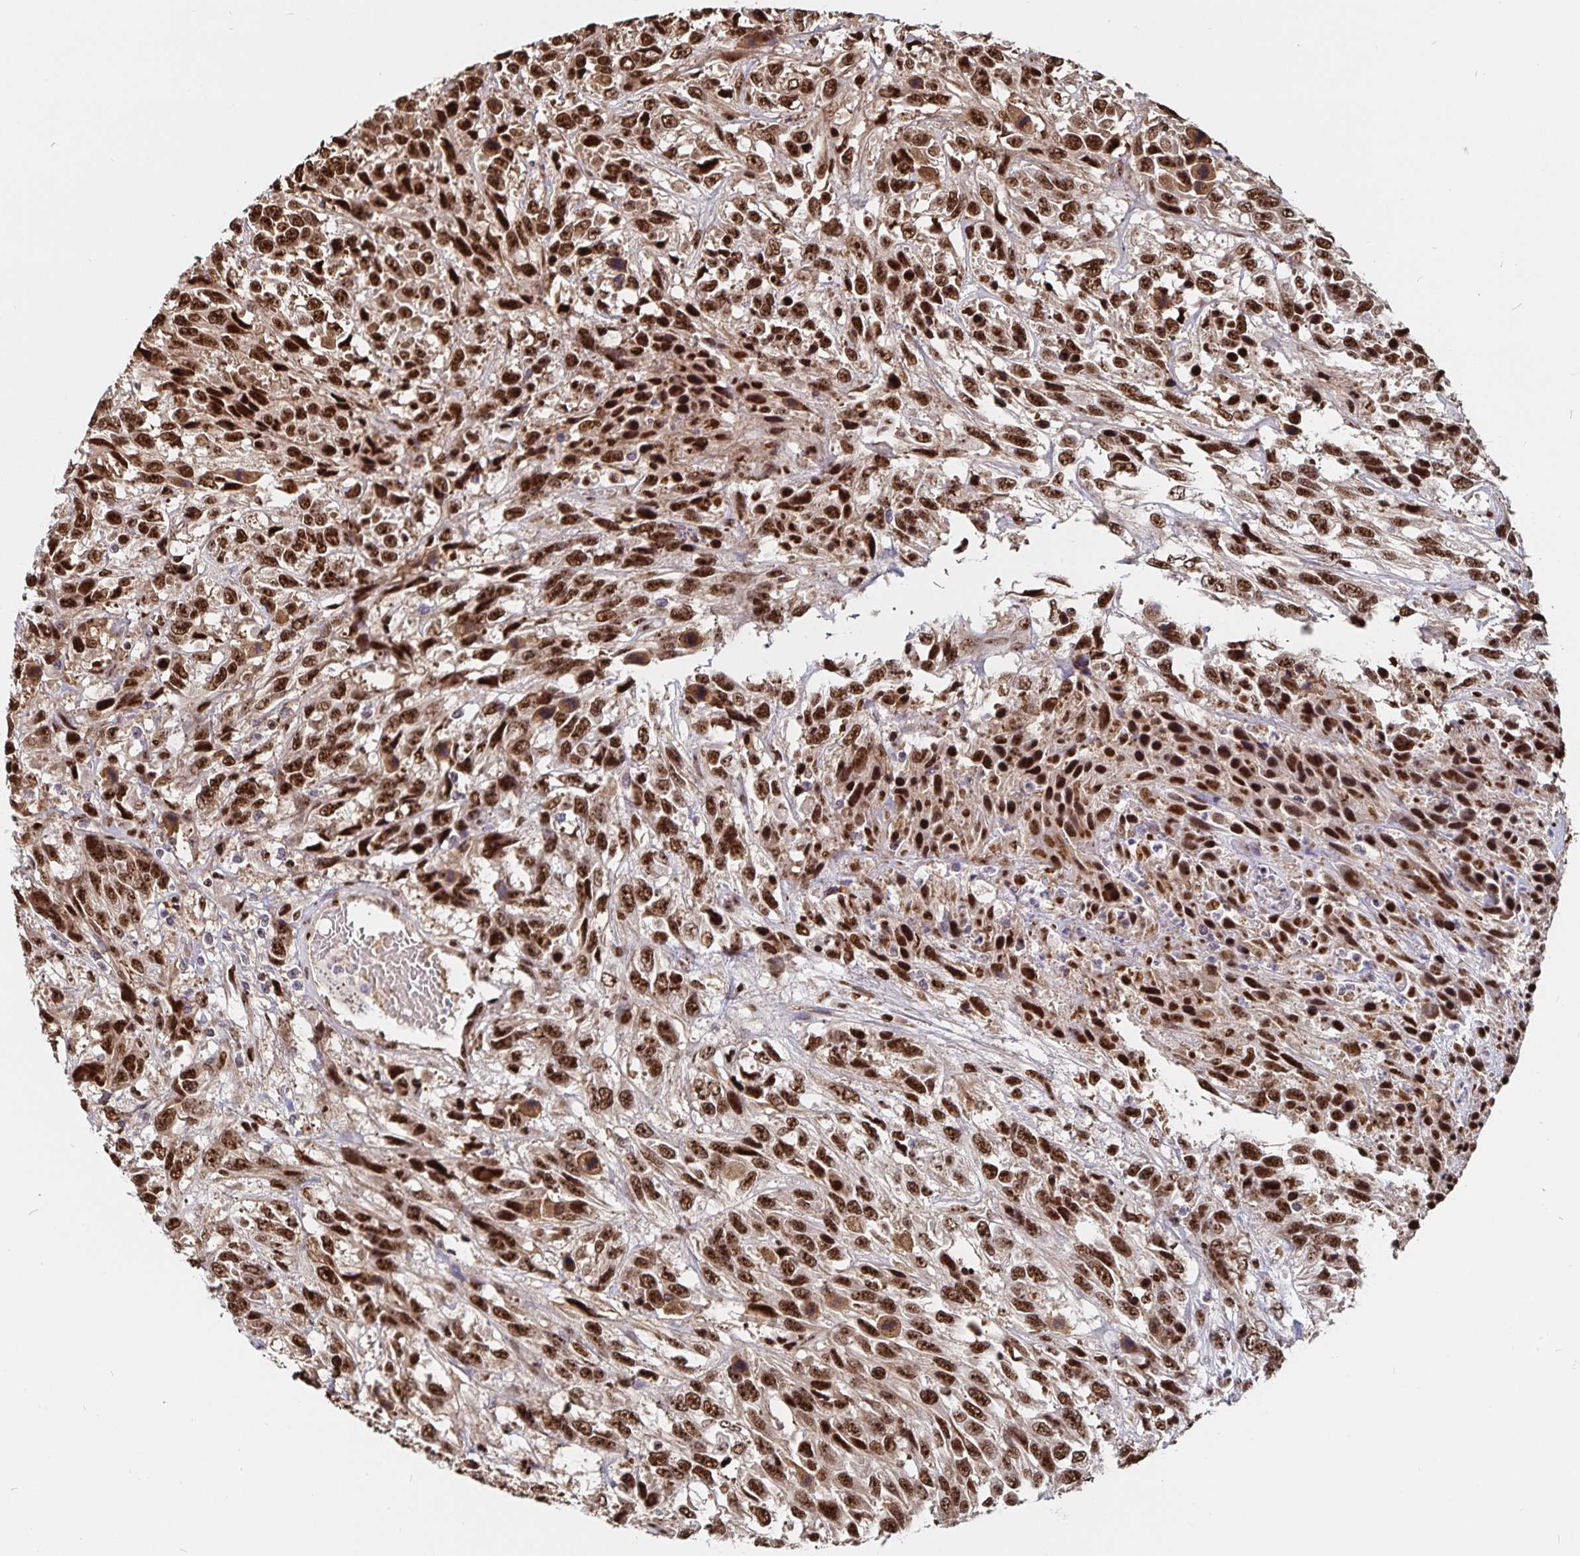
{"staining": {"intensity": "strong", "quantity": ">75%", "location": "nuclear"}, "tissue": "urothelial cancer", "cell_type": "Tumor cells", "image_type": "cancer", "snomed": [{"axis": "morphology", "description": "Urothelial carcinoma, High grade"}, {"axis": "topography", "description": "Urinary bladder"}], "caption": "Strong nuclear protein staining is appreciated in approximately >75% of tumor cells in high-grade urothelial carcinoma.", "gene": "LAS1L", "patient": {"sex": "female", "age": 70}}